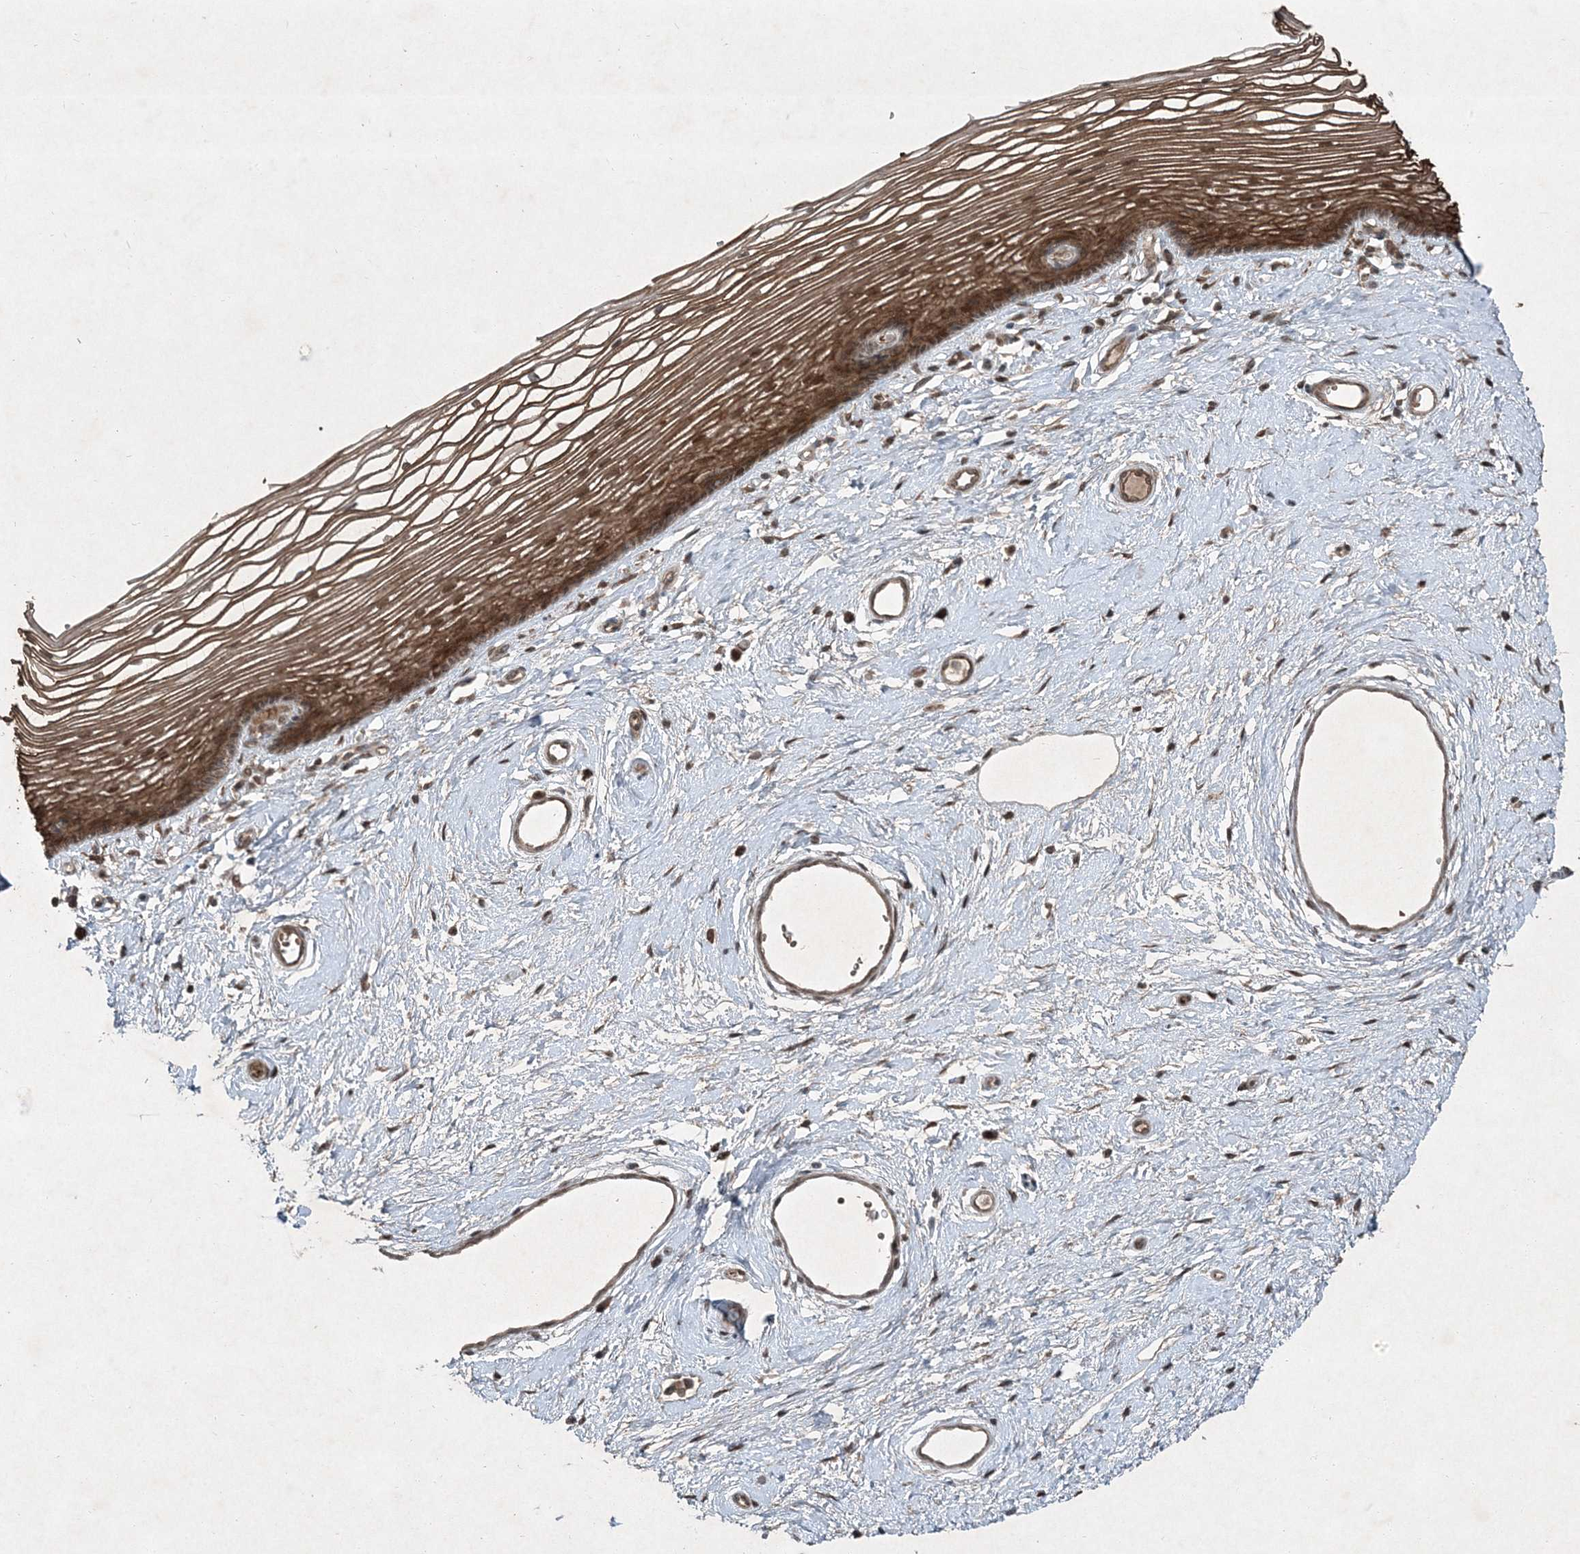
{"staining": {"intensity": "moderate", "quantity": ">75%", "location": "cytoplasmic/membranous,nuclear"}, "tissue": "vagina", "cell_type": "Squamous epithelial cells", "image_type": "normal", "snomed": [{"axis": "morphology", "description": "Normal tissue, NOS"}, {"axis": "topography", "description": "Vagina"}], "caption": "Immunohistochemistry (DAB) staining of unremarkable human vagina demonstrates moderate cytoplasmic/membranous,nuclear protein positivity in approximately >75% of squamous epithelial cells. The protein is stained brown, and the nuclei are stained in blue (DAB IHC with brightfield microscopy, high magnification).", "gene": "FBXL17", "patient": {"sex": "female", "age": 46}}